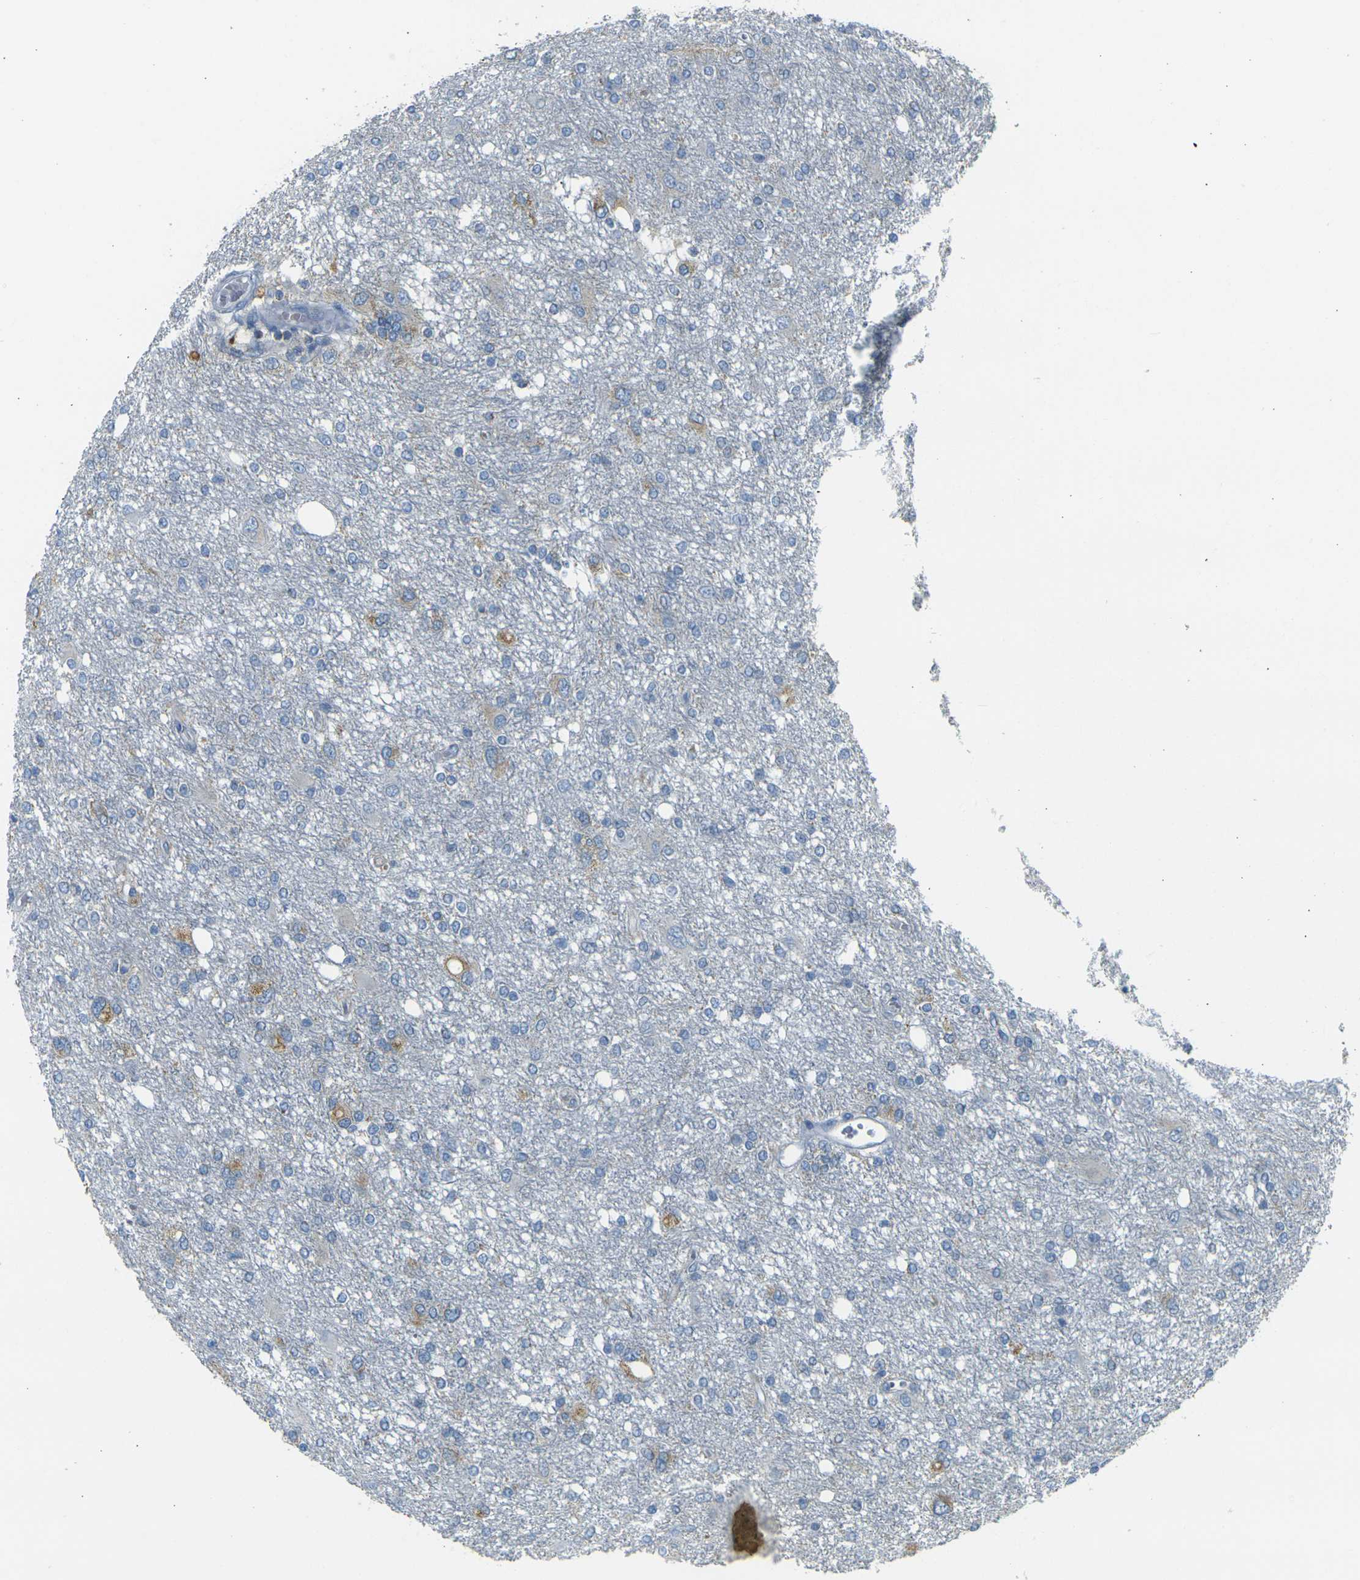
{"staining": {"intensity": "weak", "quantity": "<25%", "location": "cytoplasmic/membranous"}, "tissue": "glioma", "cell_type": "Tumor cells", "image_type": "cancer", "snomed": [{"axis": "morphology", "description": "Glioma, malignant, High grade"}, {"axis": "topography", "description": "Brain"}], "caption": "The IHC image has no significant expression in tumor cells of malignant high-grade glioma tissue. Nuclei are stained in blue.", "gene": "PARD6B", "patient": {"sex": "female", "age": 59}}